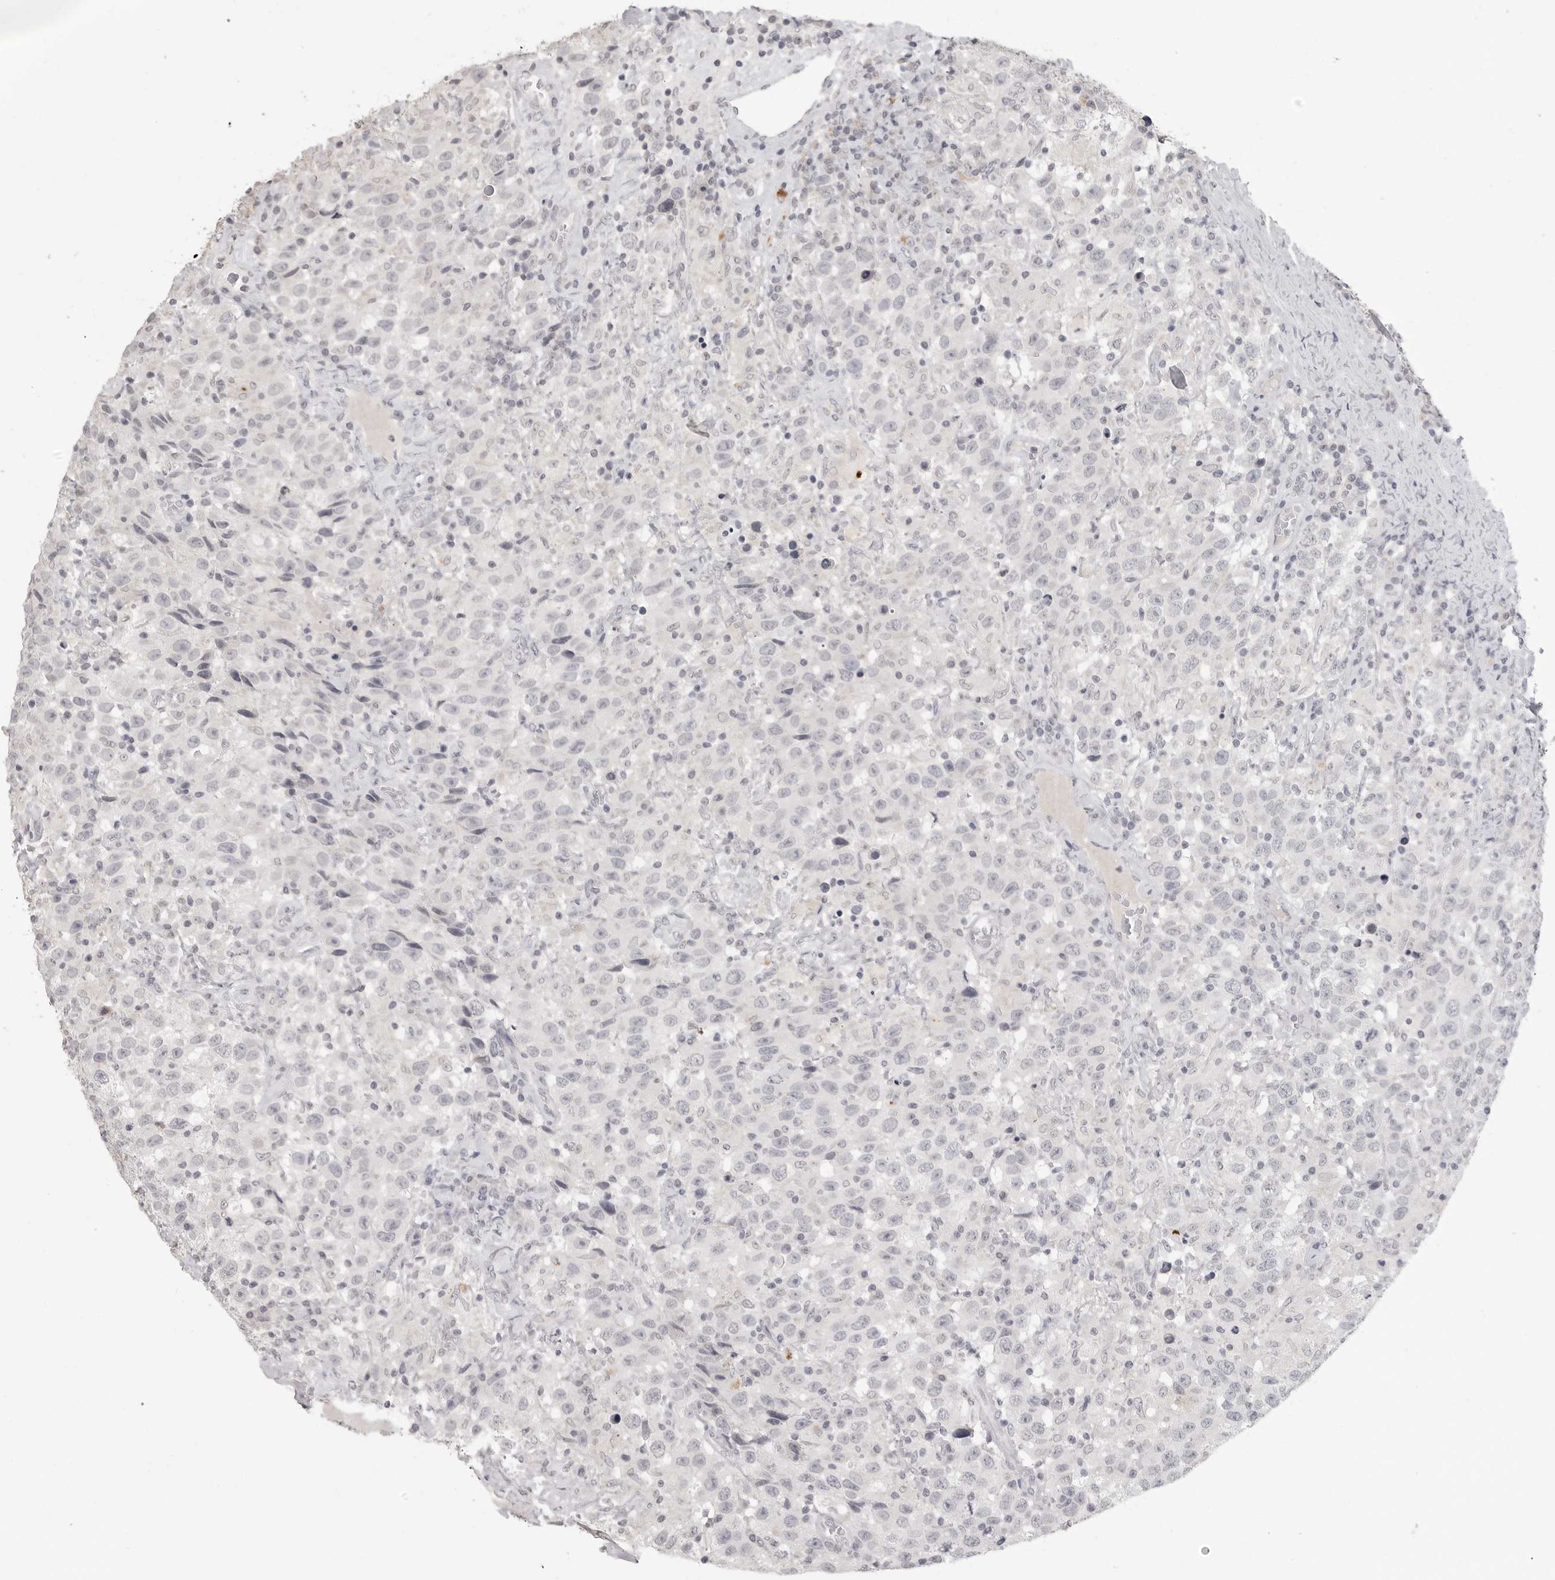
{"staining": {"intensity": "negative", "quantity": "none", "location": "none"}, "tissue": "testis cancer", "cell_type": "Tumor cells", "image_type": "cancer", "snomed": [{"axis": "morphology", "description": "Seminoma, NOS"}, {"axis": "topography", "description": "Testis"}], "caption": "IHC image of testis cancer stained for a protein (brown), which exhibits no expression in tumor cells. (DAB (3,3'-diaminobenzidine) immunohistochemistry (IHC) with hematoxylin counter stain).", "gene": "PRSS1", "patient": {"sex": "male", "age": 41}}